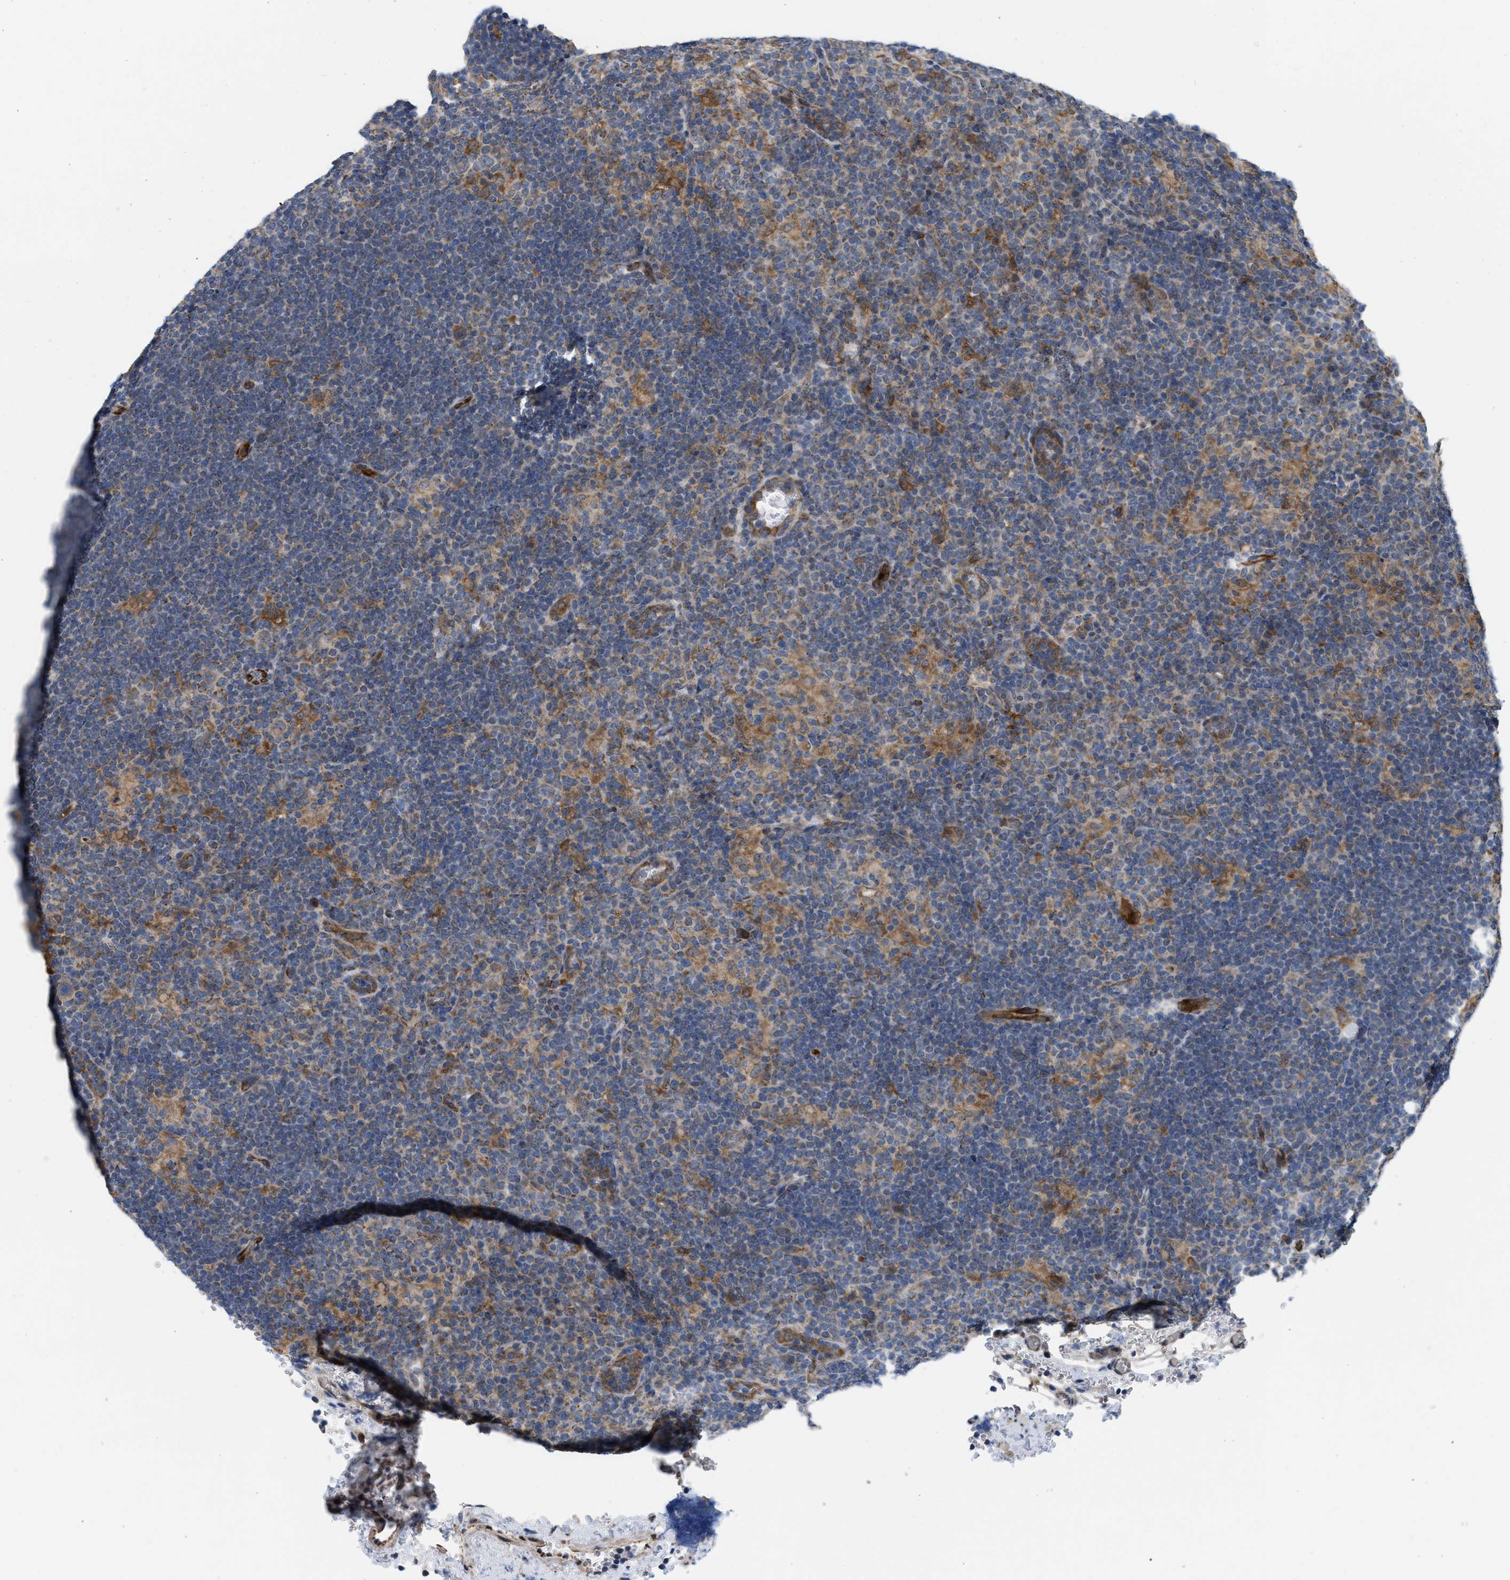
{"staining": {"intensity": "moderate", "quantity": ">75%", "location": "cytoplasmic/membranous"}, "tissue": "lymphoma", "cell_type": "Tumor cells", "image_type": "cancer", "snomed": [{"axis": "morphology", "description": "Hodgkin's disease, NOS"}, {"axis": "topography", "description": "Lymph node"}], "caption": "Immunohistochemistry (IHC) (DAB (3,3'-diaminobenzidine)) staining of human Hodgkin's disease shows moderate cytoplasmic/membranous protein expression in approximately >75% of tumor cells. The protein of interest is stained brown, and the nuclei are stained in blue (DAB IHC with brightfield microscopy, high magnification).", "gene": "EOGT", "patient": {"sex": "female", "age": 57}}